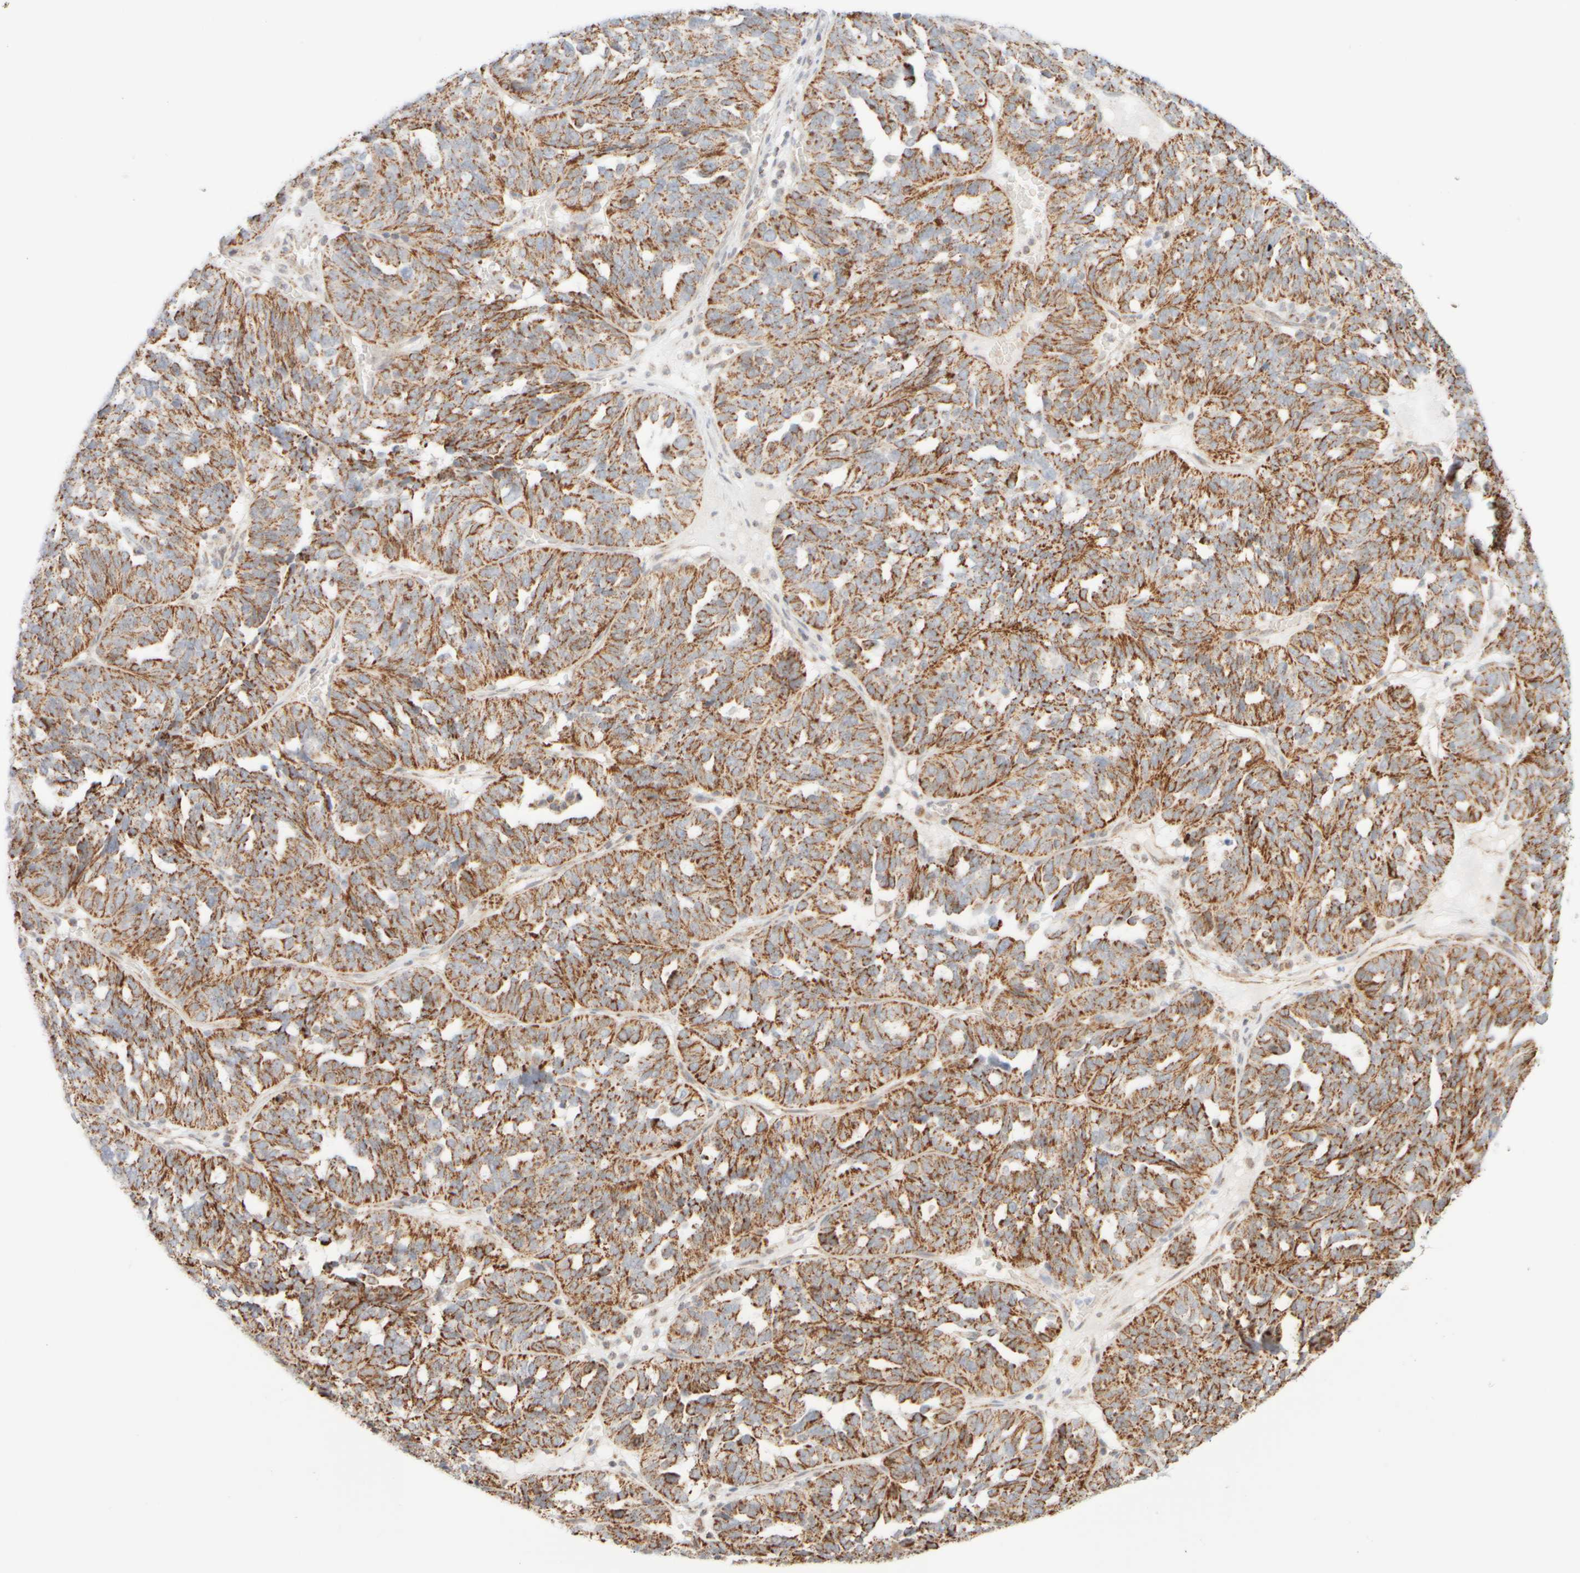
{"staining": {"intensity": "moderate", "quantity": ">75%", "location": "cytoplasmic/membranous"}, "tissue": "ovarian cancer", "cell_type": "Tumor cells", "image_type": "cancer", "snomed": [{"axis": "morphology", "description": "Cystadenocarcinoma, serous, NOS"}, {"axis": "topography", "description": "Ovary"}], "caption": "High-power microscopy captured an immunohistochemistry (IHC) image of ovarian cancer (serous cystadenocarcinoma), revealing moderate cytoplasmic/membranous staining in about >75% of tumor cells. The protein of interest is shown in brown color, while the nuclei are stained blue.", "gene": "PPM1K", "patient": {"sex": "female", "age": 59}}